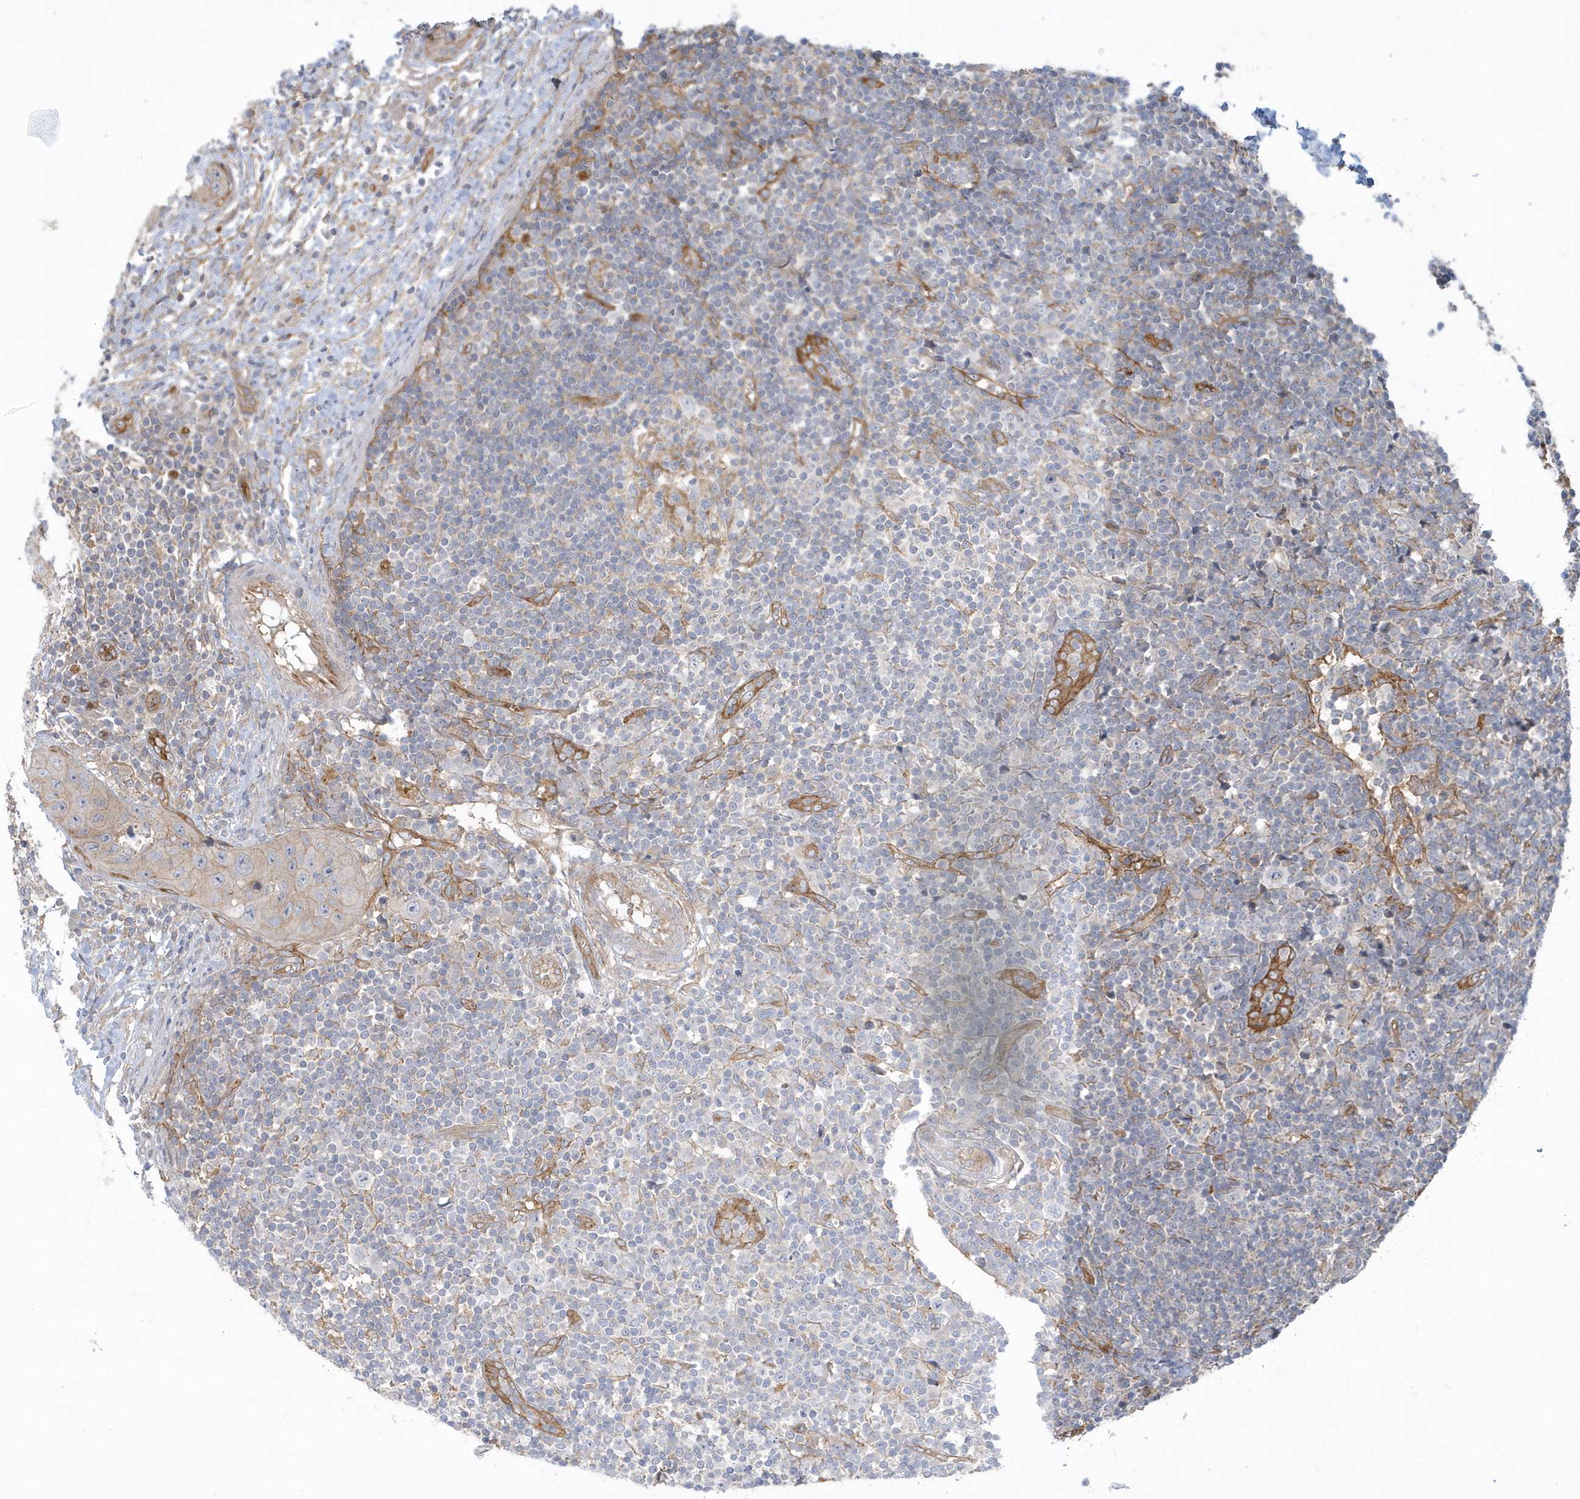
{"staining": {"intensity": "negative", "quantity": "none", "location": "none"}, "tissue": "lymph node", "cell_type": "Germinal center cells", "image_type": "normal", "snomed": [{"axis": "morphology", "description": "Normal tissue, NOS"}, {"axis": "morphology", "description": "Squamous cell carcinoma, metastatic, NOS"}, {"axis": "topography", "description": "Lymph node"}], "caption": "IHC micrograph of unremarkable human lymph node stained for a protein (brown), which reveals no expression in germinal center cells. (Immunohistochemistry, brightfield microscopy, high magnification).", "gene": "RAI14", "patient": {"sex": "male", "age": 73}}